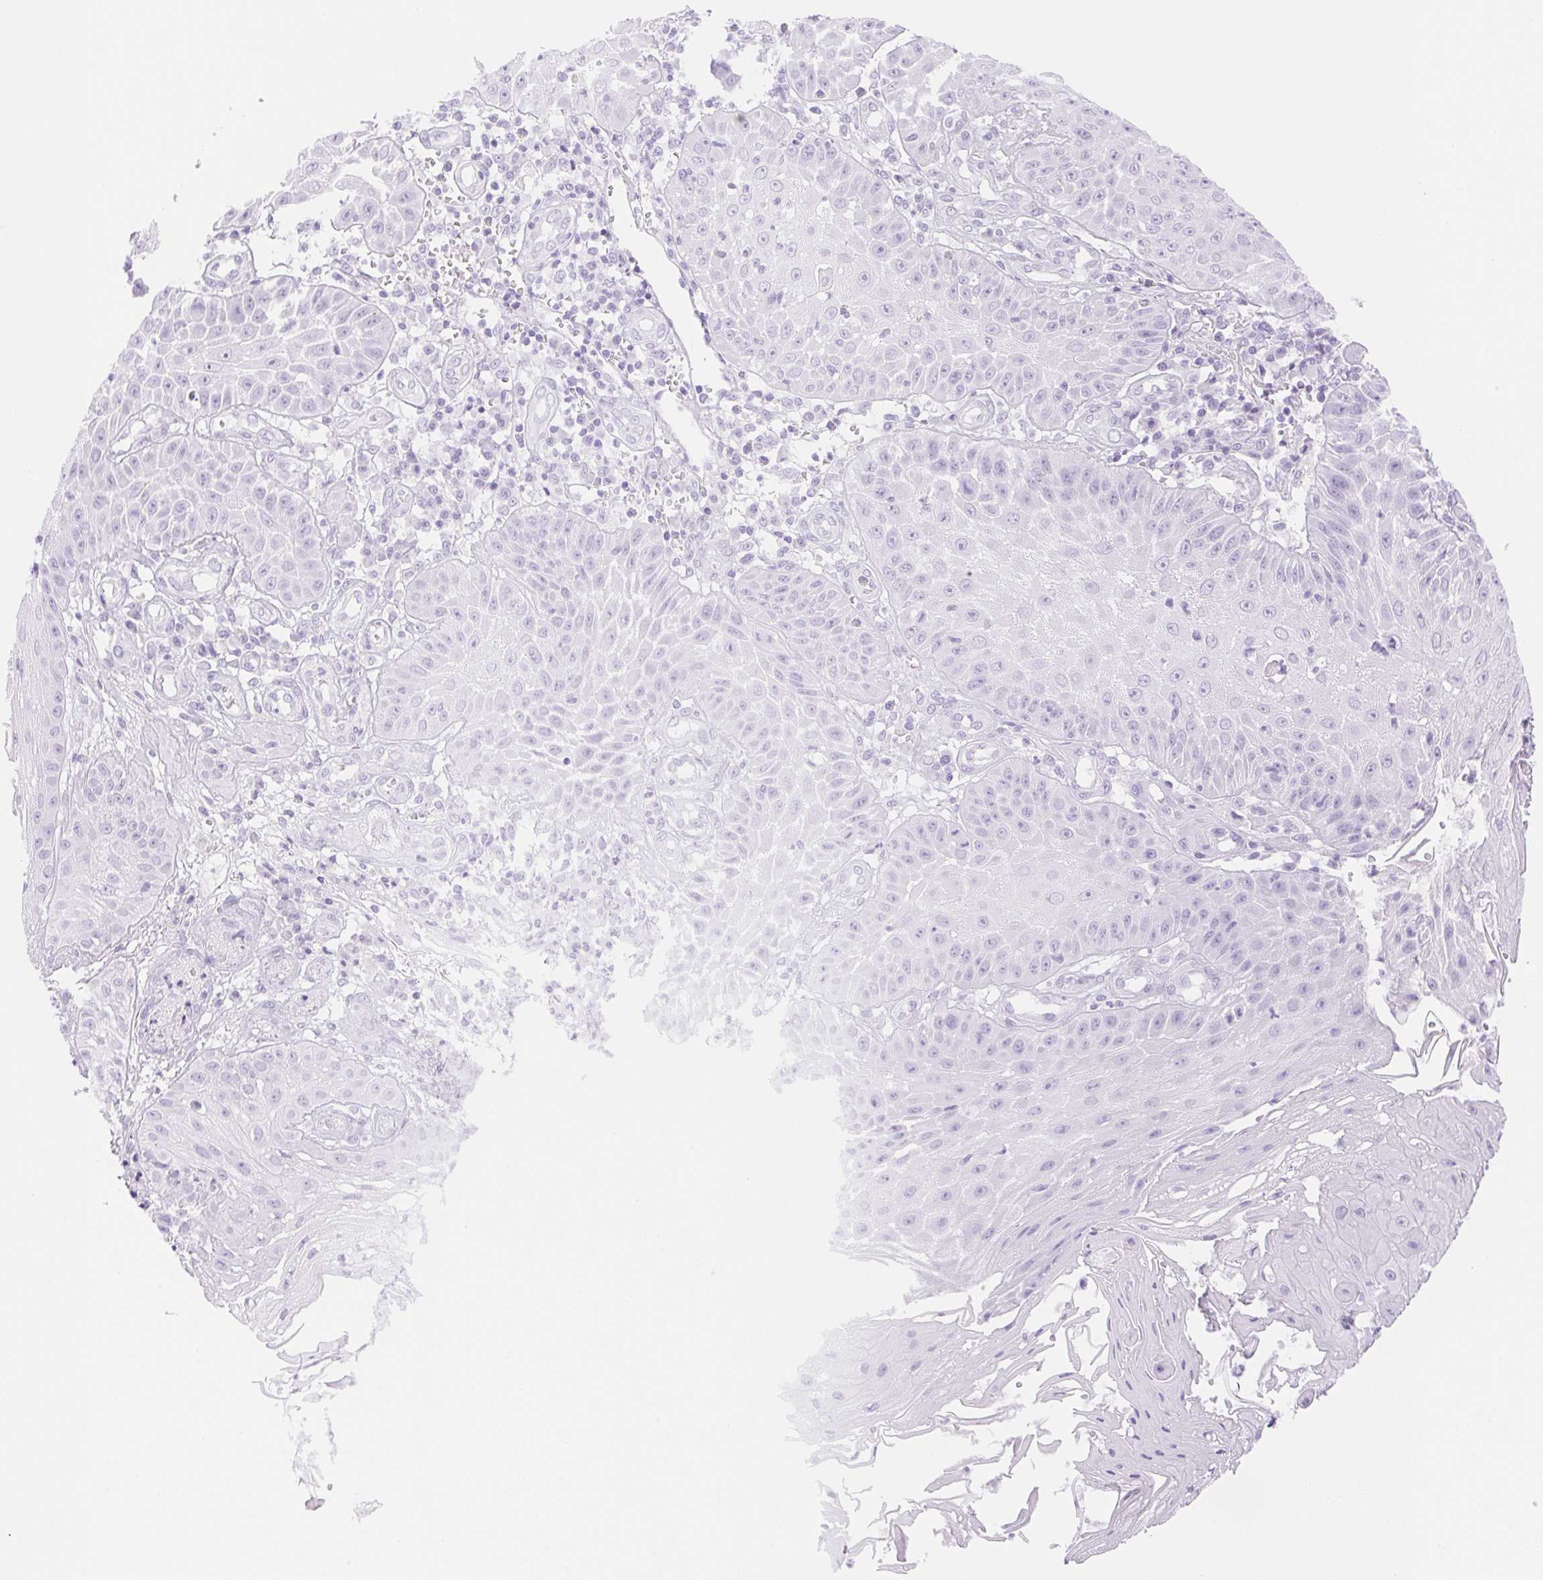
{"staining": {"intensity": "negative", "quantity": "none", "location": "none"}, "tissue": "skin cancer", "cell_type": "Tumor cells", "image_type": "cancer", "snomed": [{"axis": "morphology", "description": "Squamous cell carcinoma, NOS"}, {"axis": "topography", "description": "Skin"}], "caption": "Protein analysis of skin squamous cell carcinoma reveals no significant staining in tumor cells.", "gene": "SPACA4", "patient": {"sex": "male", "age": 70}}